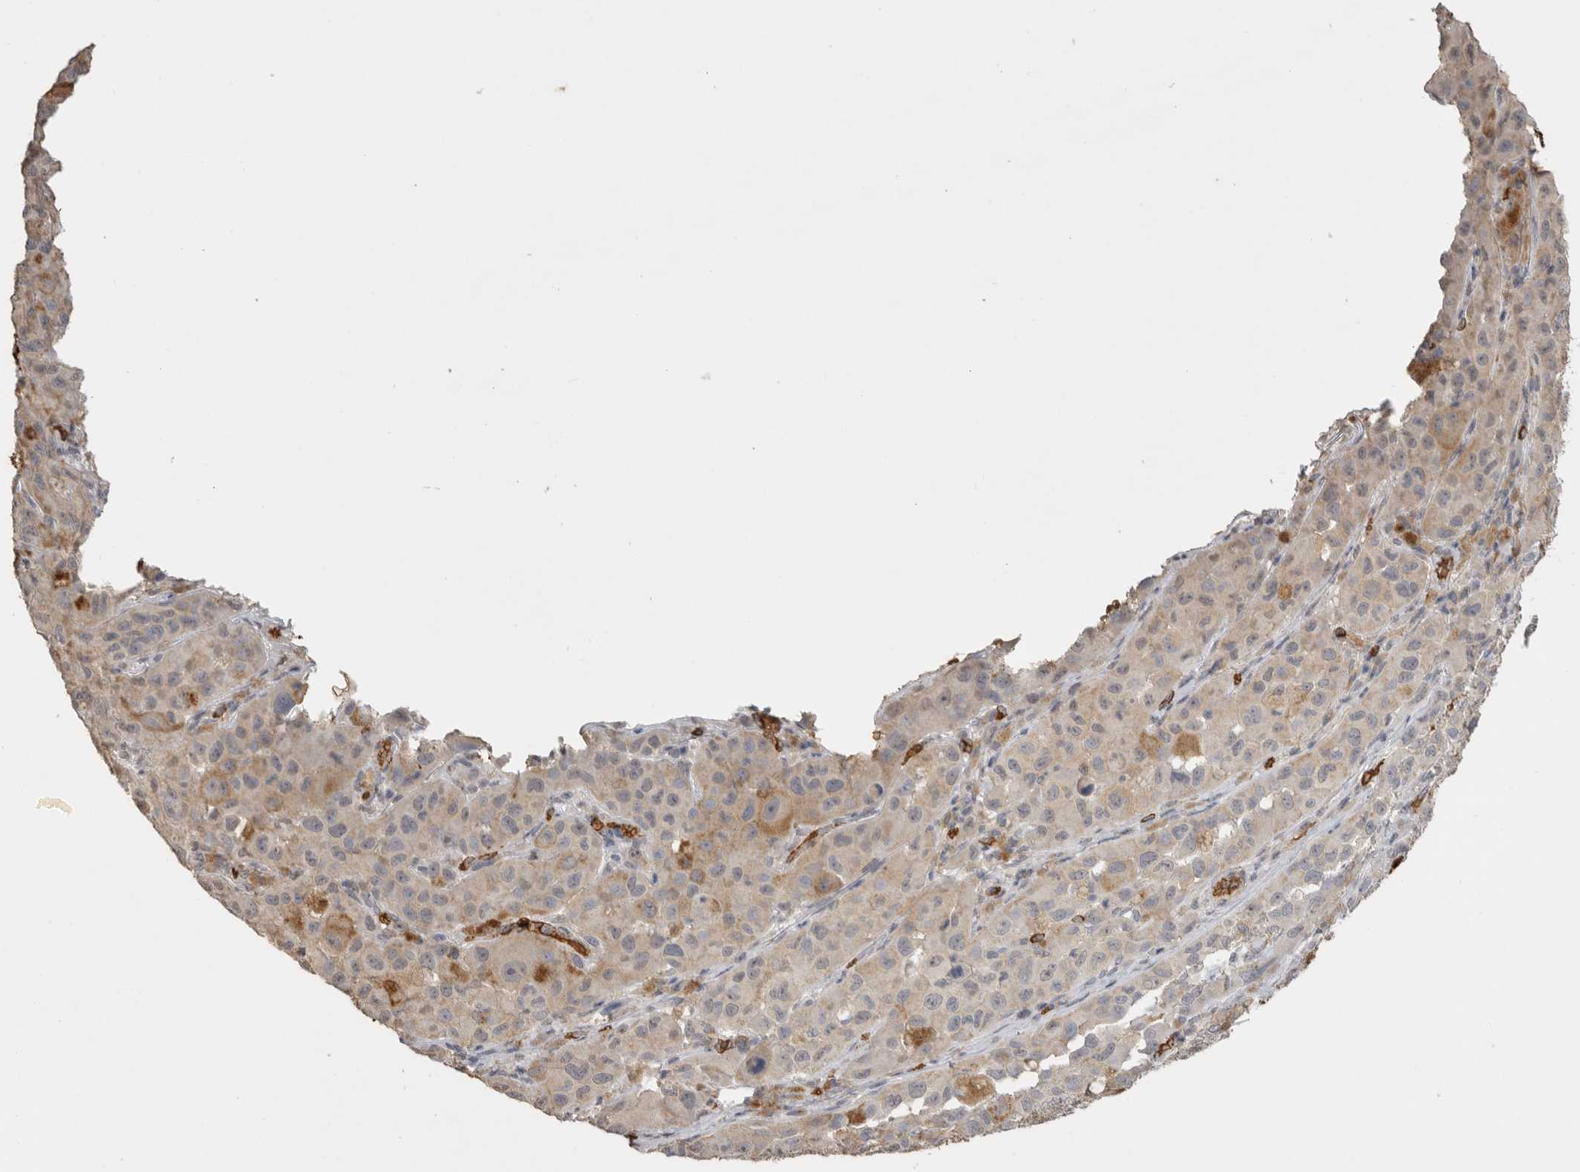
{"staining": {"intensity": "negative", "quantity": "none", "location": "none"}, "tissue": "melanoma", "cell_type": "Tumor cells", "image_type": "cancer", "snomed": [{"axis": "morphology", "description": "Malignant melanoma, NOS"}, {"axis": "topography", "description": "Skin"}], "caption": "Tumor cells show no significant protein staining in malignant melanoma.", "gene": "IL27", "patient": {"sex": "male", "age": 96}}